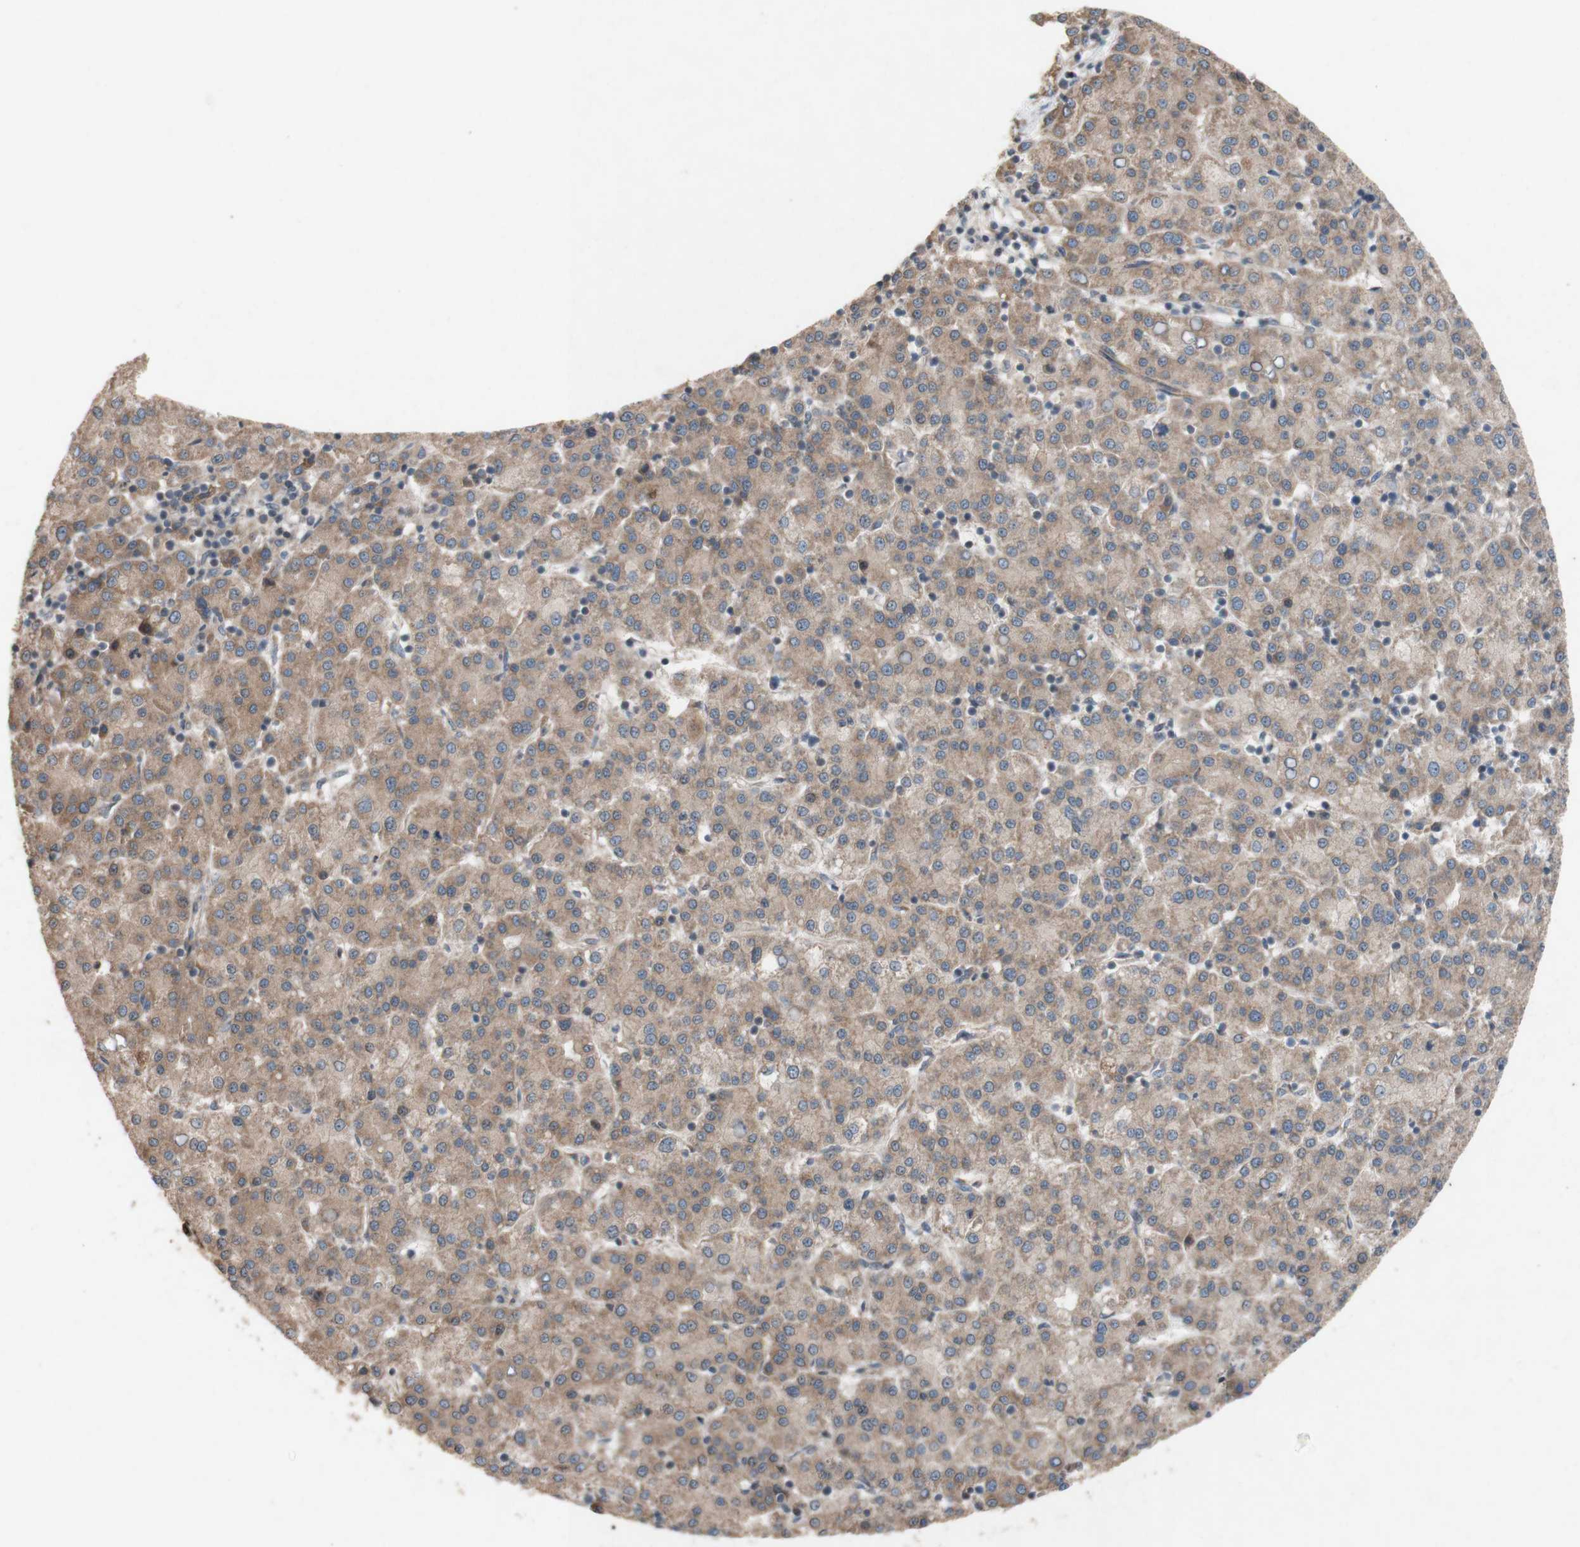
{"staining": {"intensity": "weak", "quantity": ">75%", "location": "cytoplasmic/membranous"}, "tissue": "liver cancer", "cell_type": "Tumor cells", "image_type": "cancer", "snomed": [{"axis": "morphology", "description": "Carcinoma, Hepatocellular, NOS"}, {"axis": "topography", "description": "Liver"}], "caption": "A brown stain shows weak cytoplasmic/membranous staining of a protein in human liver cancer (hepatocellular carcinoma) tumor cells.", "gene": "TST", "patient": {"sex": "female", "age": 58}}